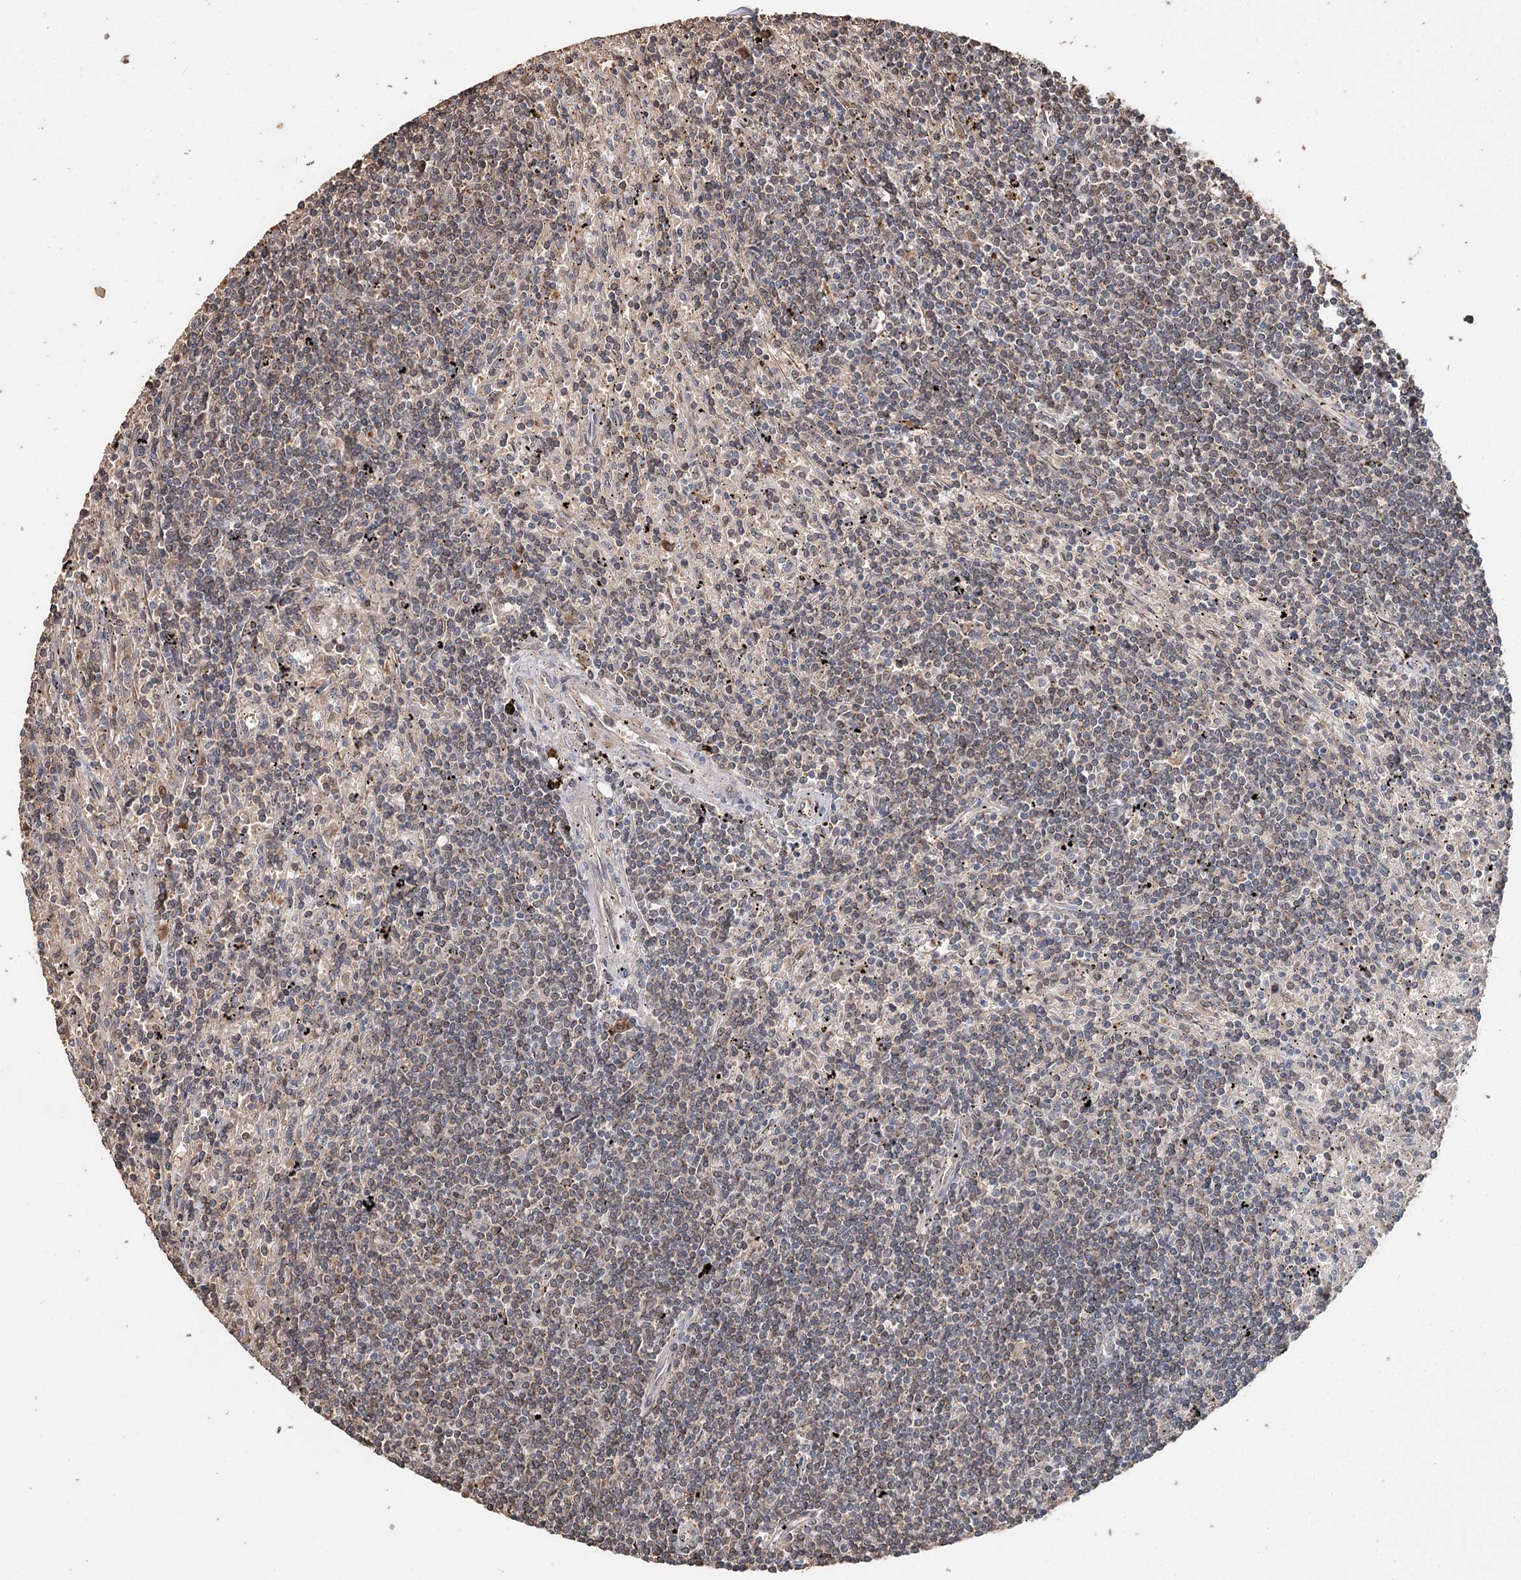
{"staining": {"intensity": "weak", "quantity": "25%-75%", "location": "cytoplasmic/membranous"}, "tissue": "lymphoma", "cell_type": "Tumor cells", "image_type": "cancer", "snomed": [{"axis": "morphology", "description": "Malignant lymphoma, non-Hodgkin's type, Low grade"}, {"axis": "topography", "description": "Spleen"}], "caption": "A histopathology image of human lymphoma stained for a protein displays weak cytoplasmic/membranous brown staining in tumor cells.", "gene": "SYVN1", "patient": {"sex": "male", "age": 76}}